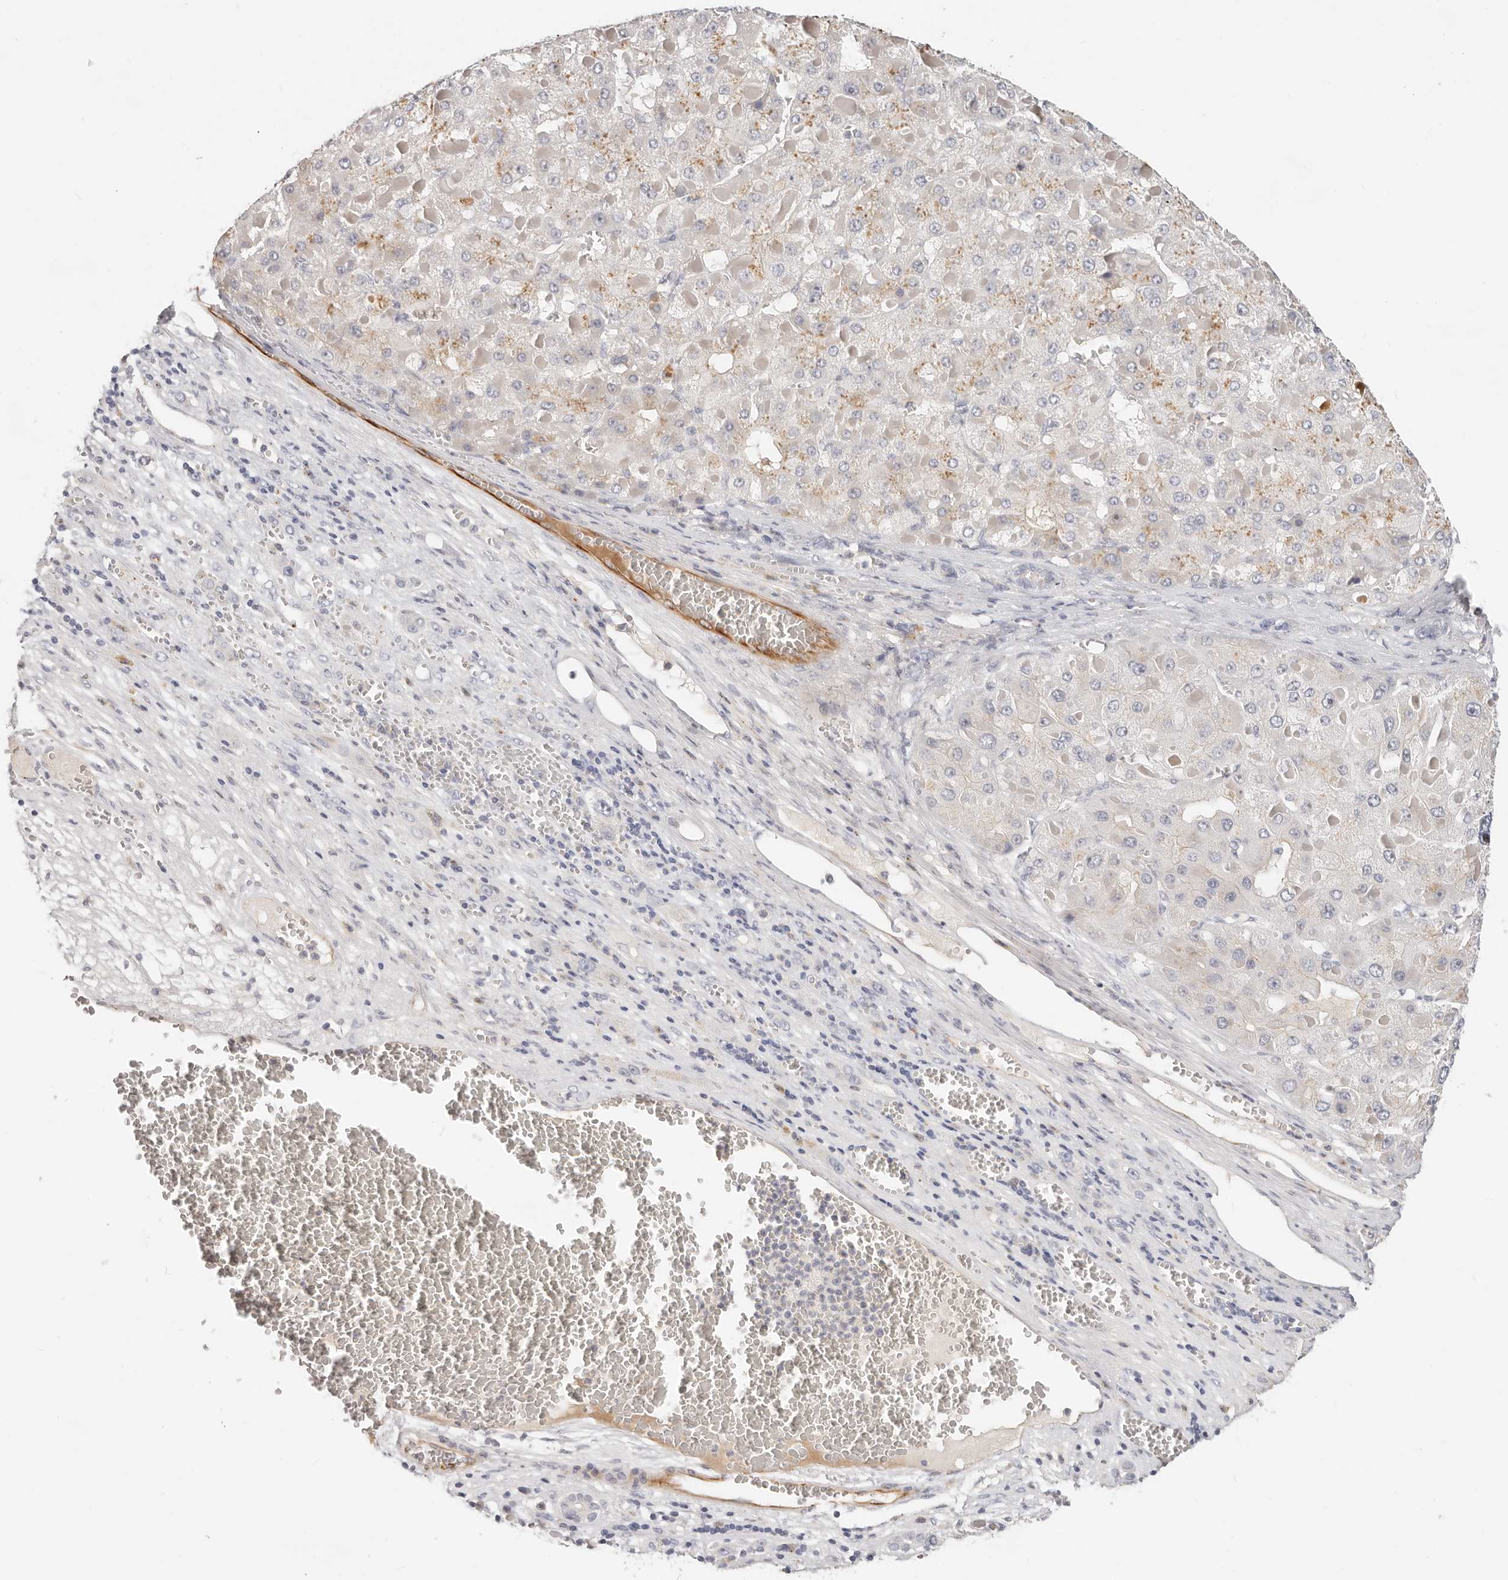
{"staining": {"intensity": "weak", "quantity": "<25%", "location": "cytoplasmic/membranous"}, "tissue": "liver cancer", "cell_type": "Tumor cells", "image_type": "cancer", "snomed": [{"axis": "morphology", "description": "Carcinoma, Hepatocellular, NOS"}, {"axis": "topography", "description": "Liver"}], "caption": "There is no significant staining in tumor cells of hepatocellular carcinoma (liver).", "gene": "ZRANB1", "patient": {"sex": "female", "age": 73}}